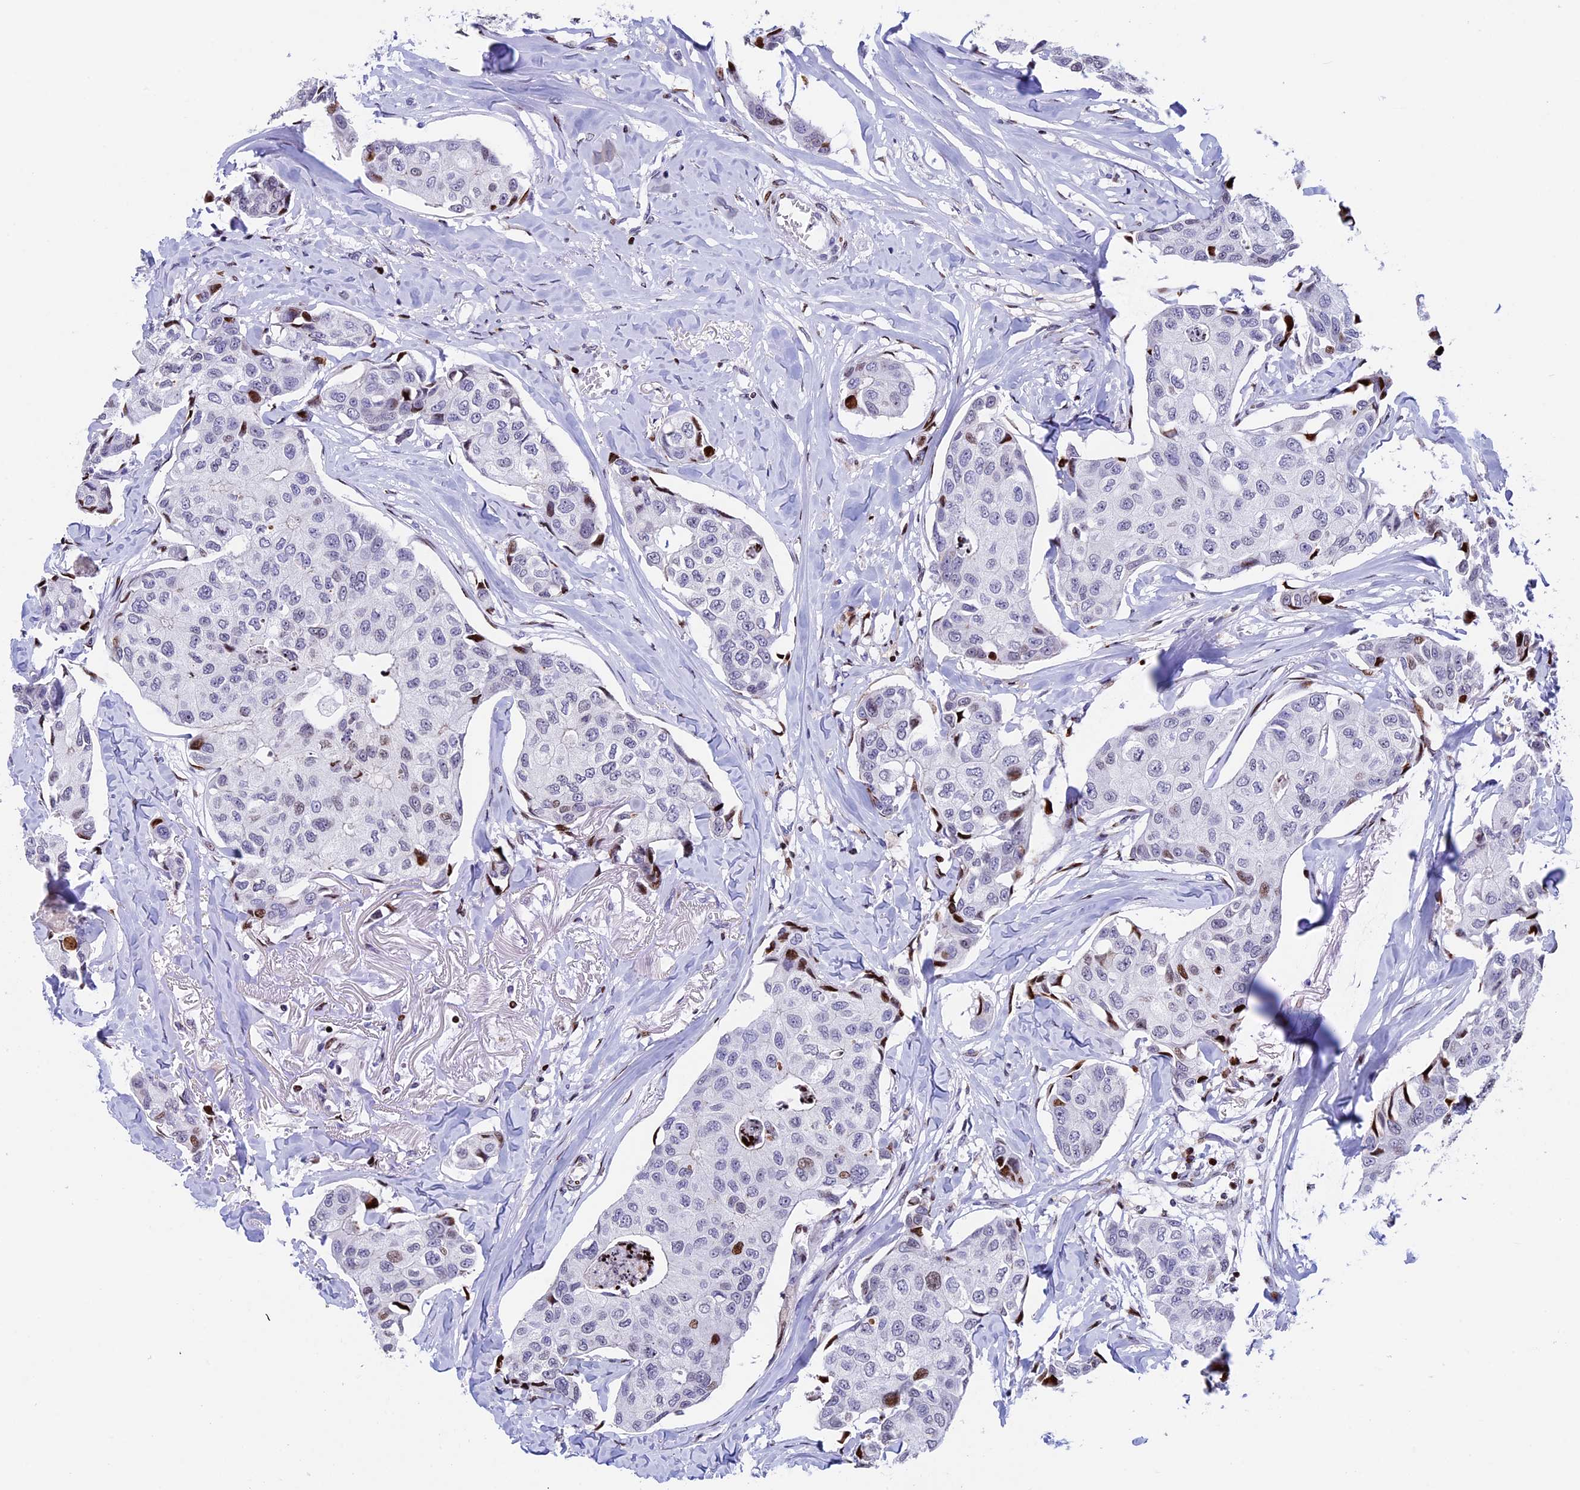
{"staining": {"intensity": "strong", "quantity": "<25%", "location": "nuclear"}, "tissue": "breast cancer", "cell_type": "Tumor cells", "image_type": "cancer", "snomed": [{"axis": "morphology", "description": "Duct carcinoma"}, {"axis": "topography", "description": "Breast"}], "caption": "Immunohistochemistry (IHC) staining of breast cancer, which exhibits medium levels of strong nuclear expression in about <25% of tumor cells indicating strong nuclear protein expression. The staining was performed using DAB (brown) for protein detection and nuclei were counterstained in hematoxylin (blue).", "gene": "BTBD3", "patient": {"sex": "female", "age": 80}}